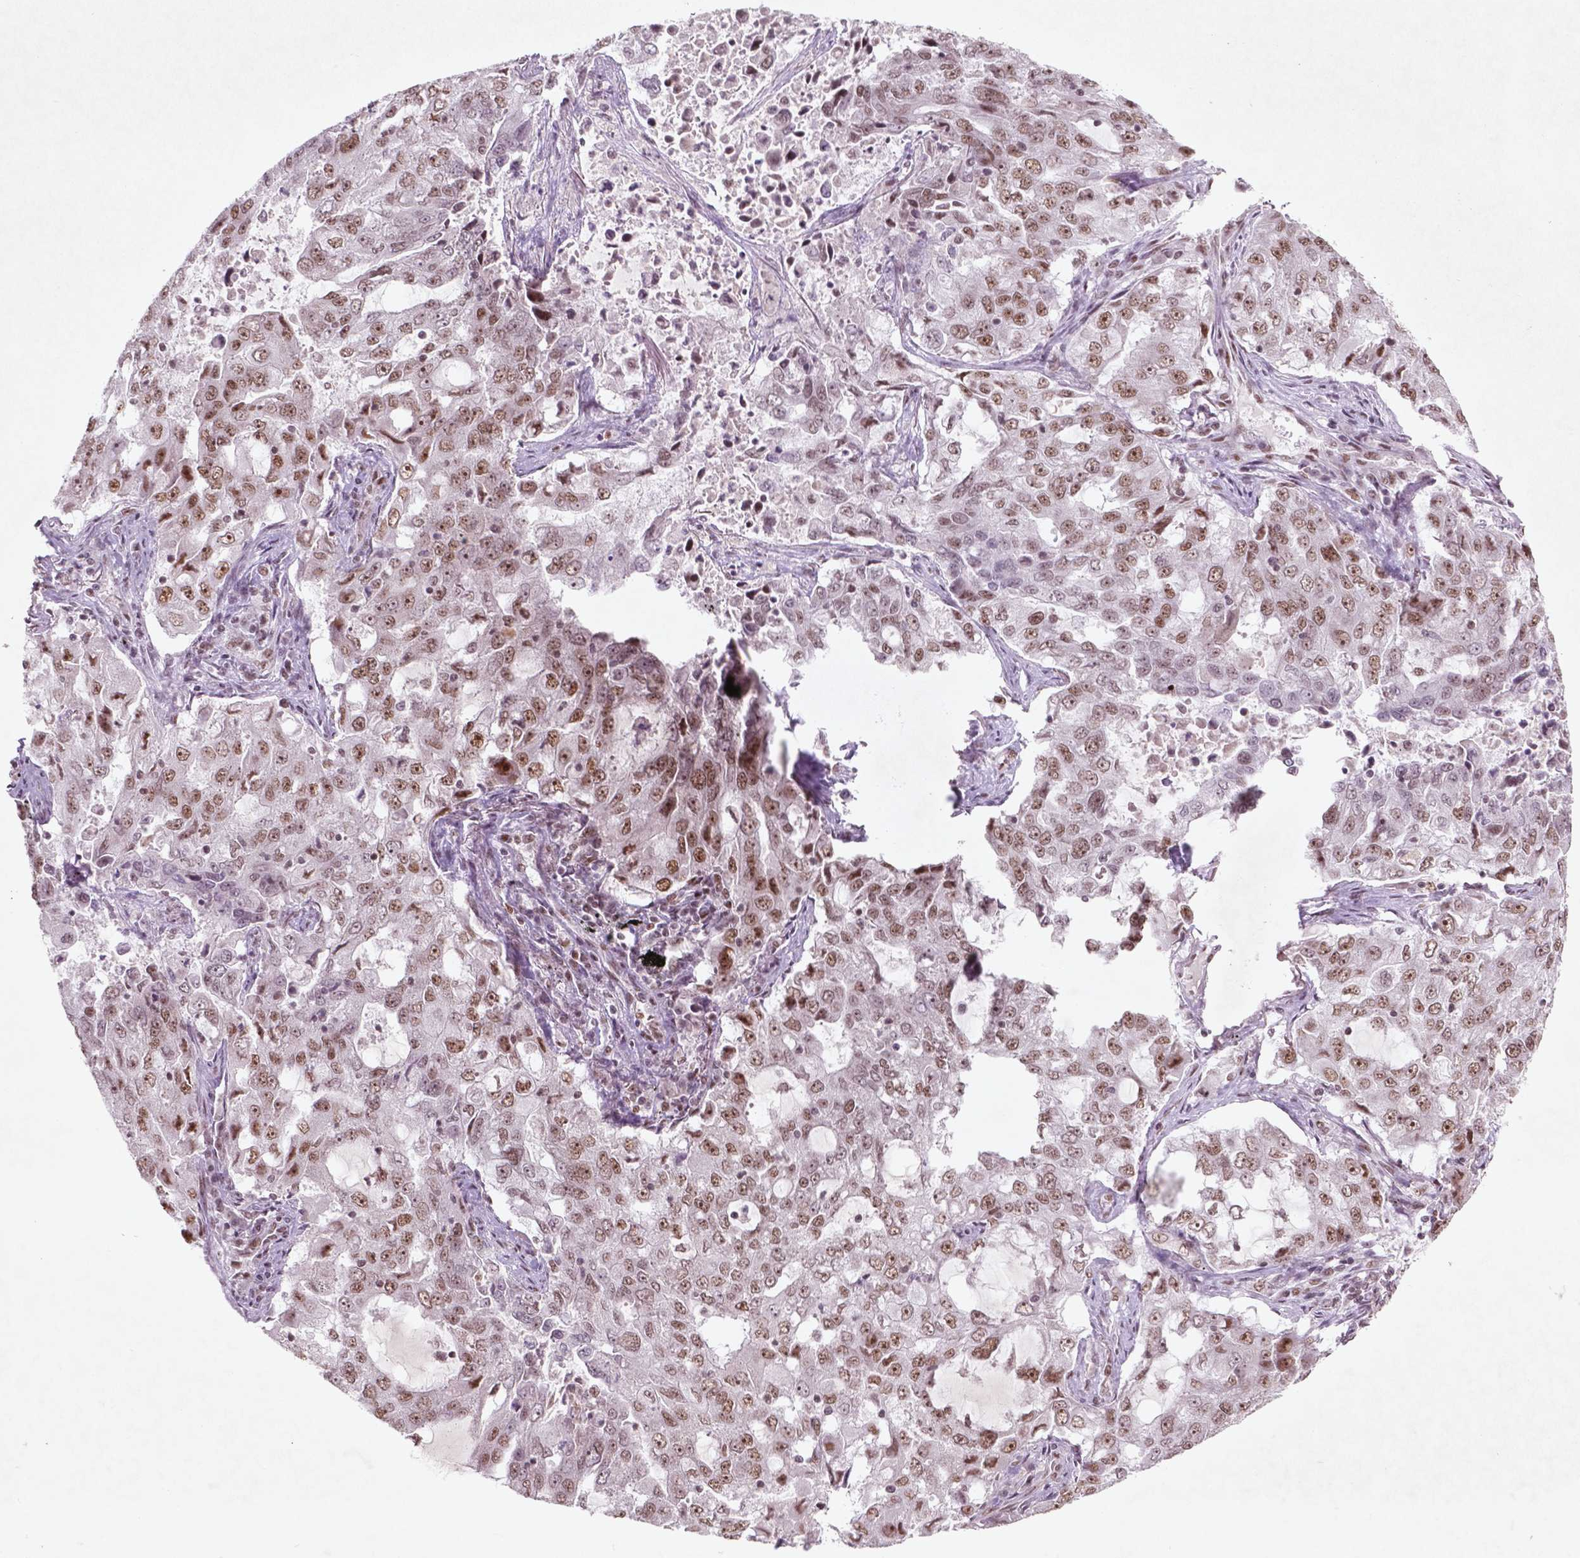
{"staining": {"intensity": "moderate", "quantity": ">75%", "location": "nuclear"}, "tissue": "lung cancer", "cell_type": "Tumor cells", "image_type": "cancer", "snomed": [{"axis": "morphology", "description": "Adenocarcinoma, NOS"}, {"axis": "topography", "description": "Lung"}], "caption": "Protein expression analysis of human lung adenocarcinoma reveals moderate nuclear expression in about >75% of tumor cells. (DAB IHC, brown staining for protein, blue staining for nuclei).", "gene": "HMG20B", "patient": {"sex": "female", "age": 61}}